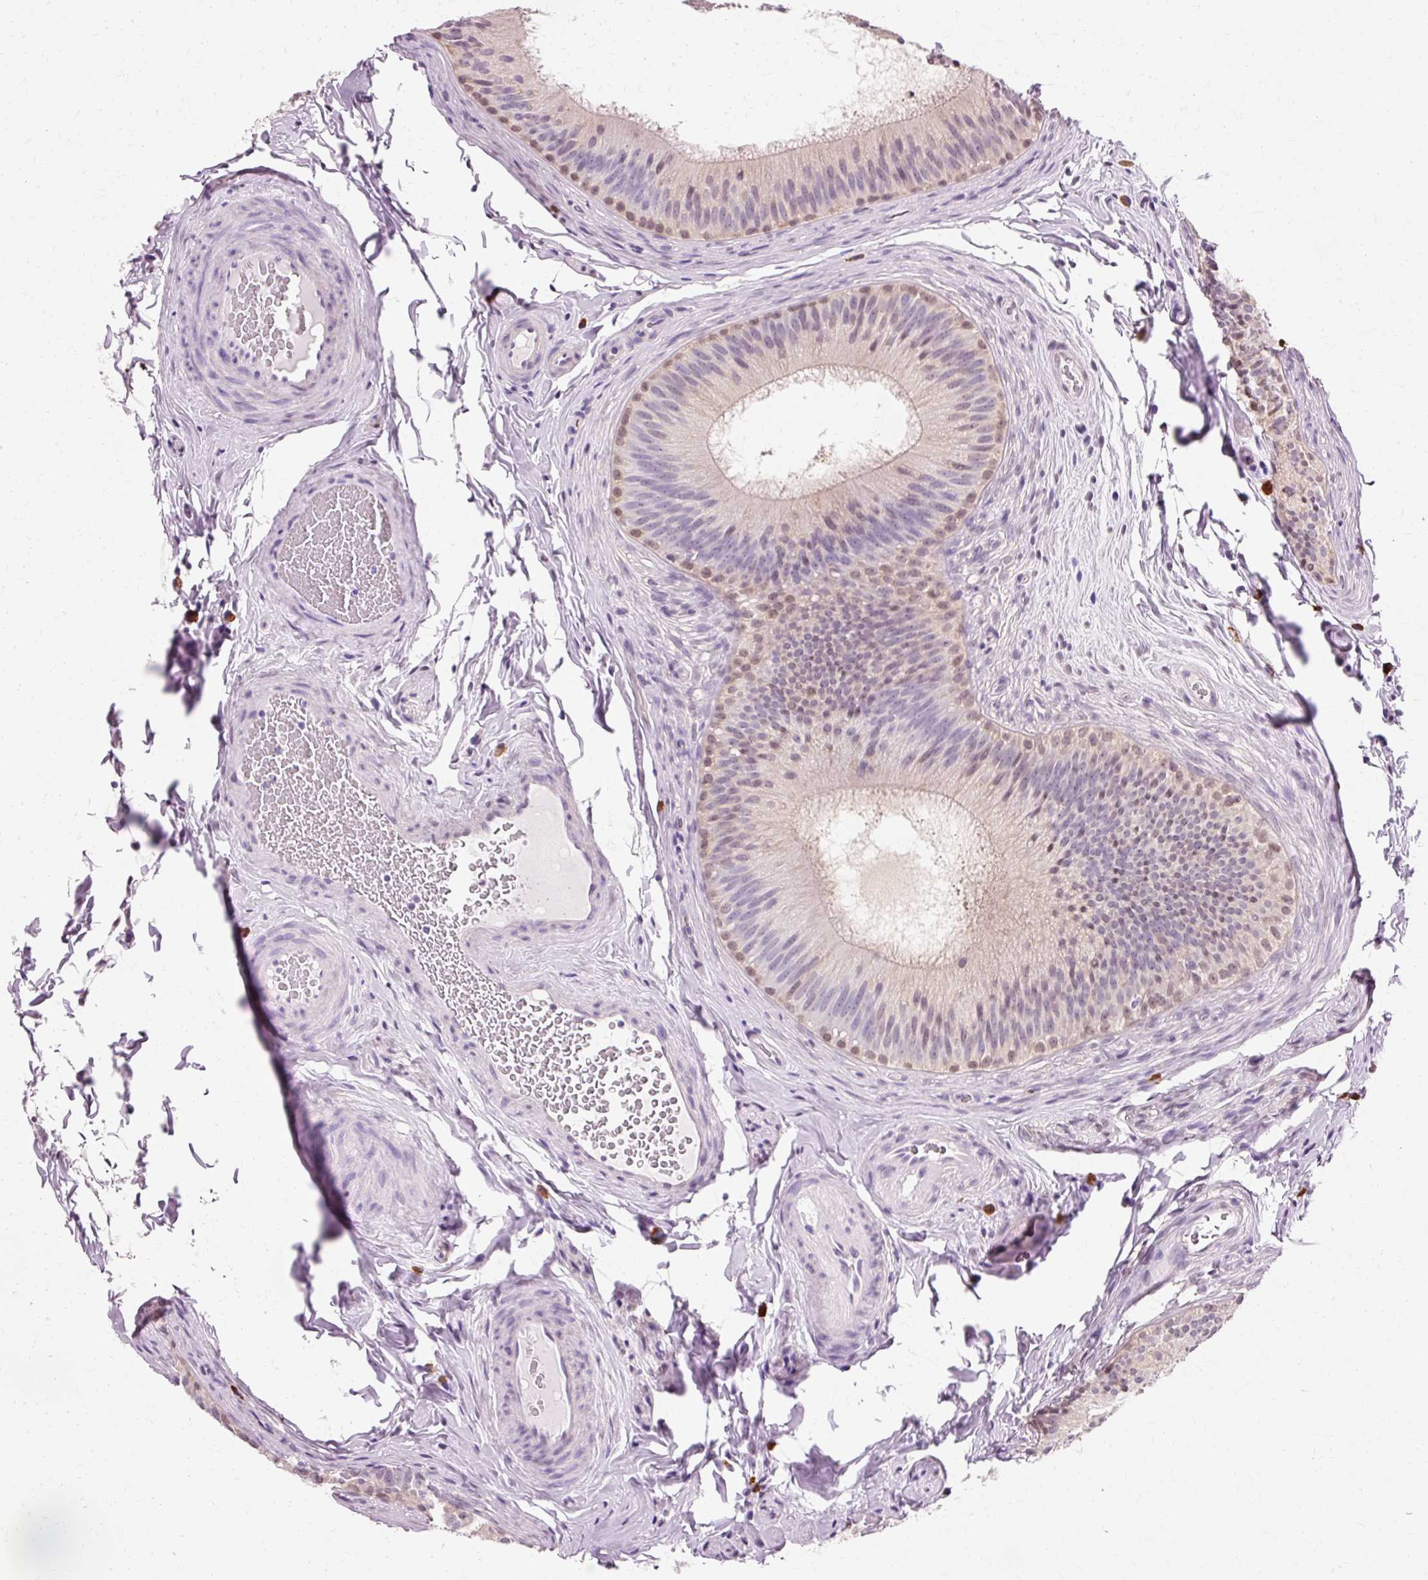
{"staining": {"intensity": "weak", "quantity": "<25%", "location": "nuclear"}, "tissue": "epididymis", "cell_type": "Glandular cells", "image_type": "normal", "snomed": [{"axis": "morphology", "description": "Normal tissue, NOS"}, {"axis": "topography", "description": "Epididymis"}], "caption": "The photomicrograph exhibits no staining of glandular cells in benign epididymis. (DAB (3,3'-diaminobenzidine) immunohistochemistry (IHC) with hematoxylin counter stain).", "gene": "VN1R2", "patient": {"sex": "male", "age": 24}}